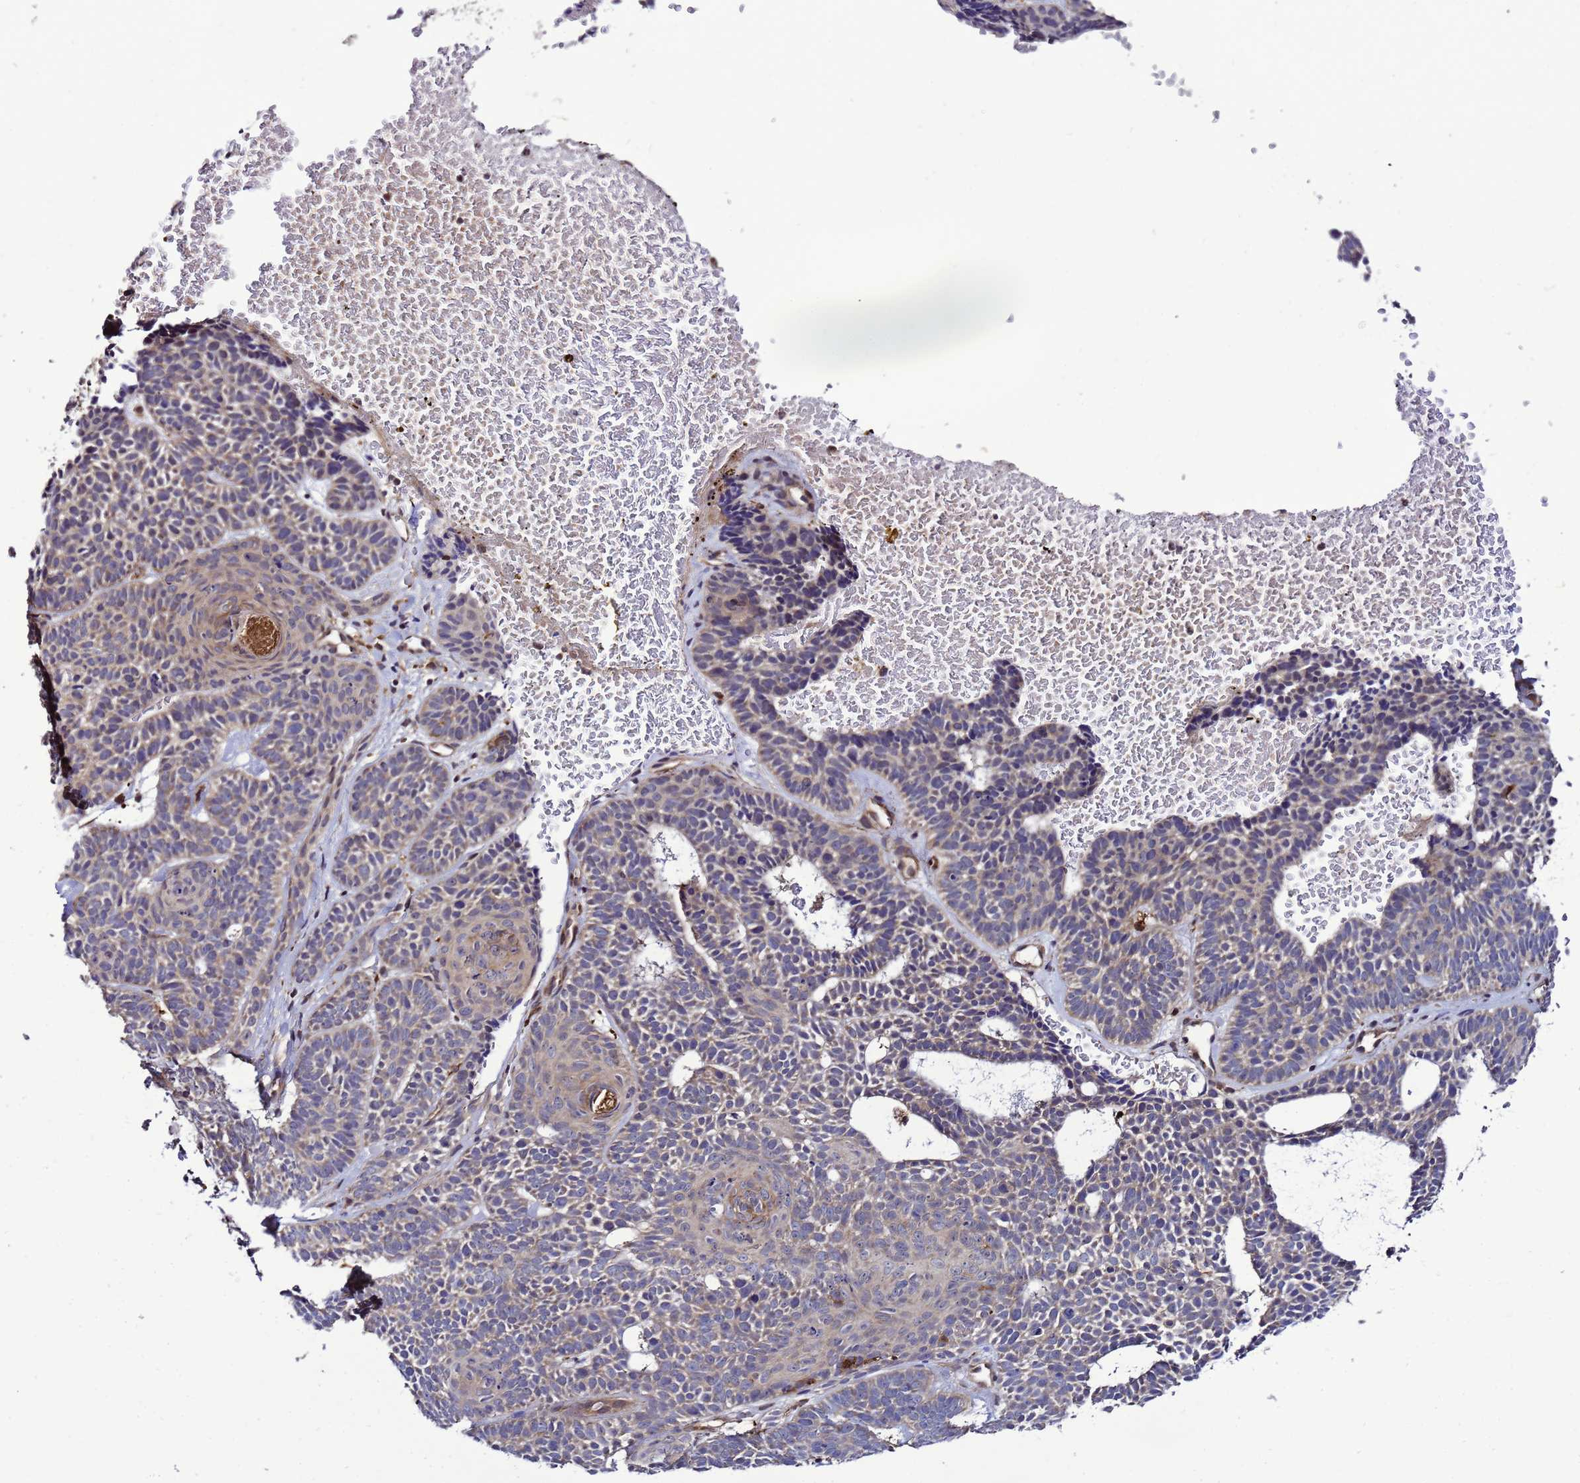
{"staining": {"intensity": "weak", "quantity": "<25%", "location": "cytoplasmic/membranous"}, "tissue": "skin cancer", "cell_type": "Tumor cells", "image_type": "cancer", "snomed": [{"axis": "morphology", "description": "Basal cell carcinoma"}, {"axis": "topography", "description": "Skin"}], "caption": "A histopathology image of skin cancer (basal cell carcinoma) stained for a protein displays no brown staining in tumor cells. The staining is performed using DAB brown chromogen with nuclei counter-stained in using hematoxylin.", "gene": "TRABD", "patient": {"sex": "male", "age": 85}}